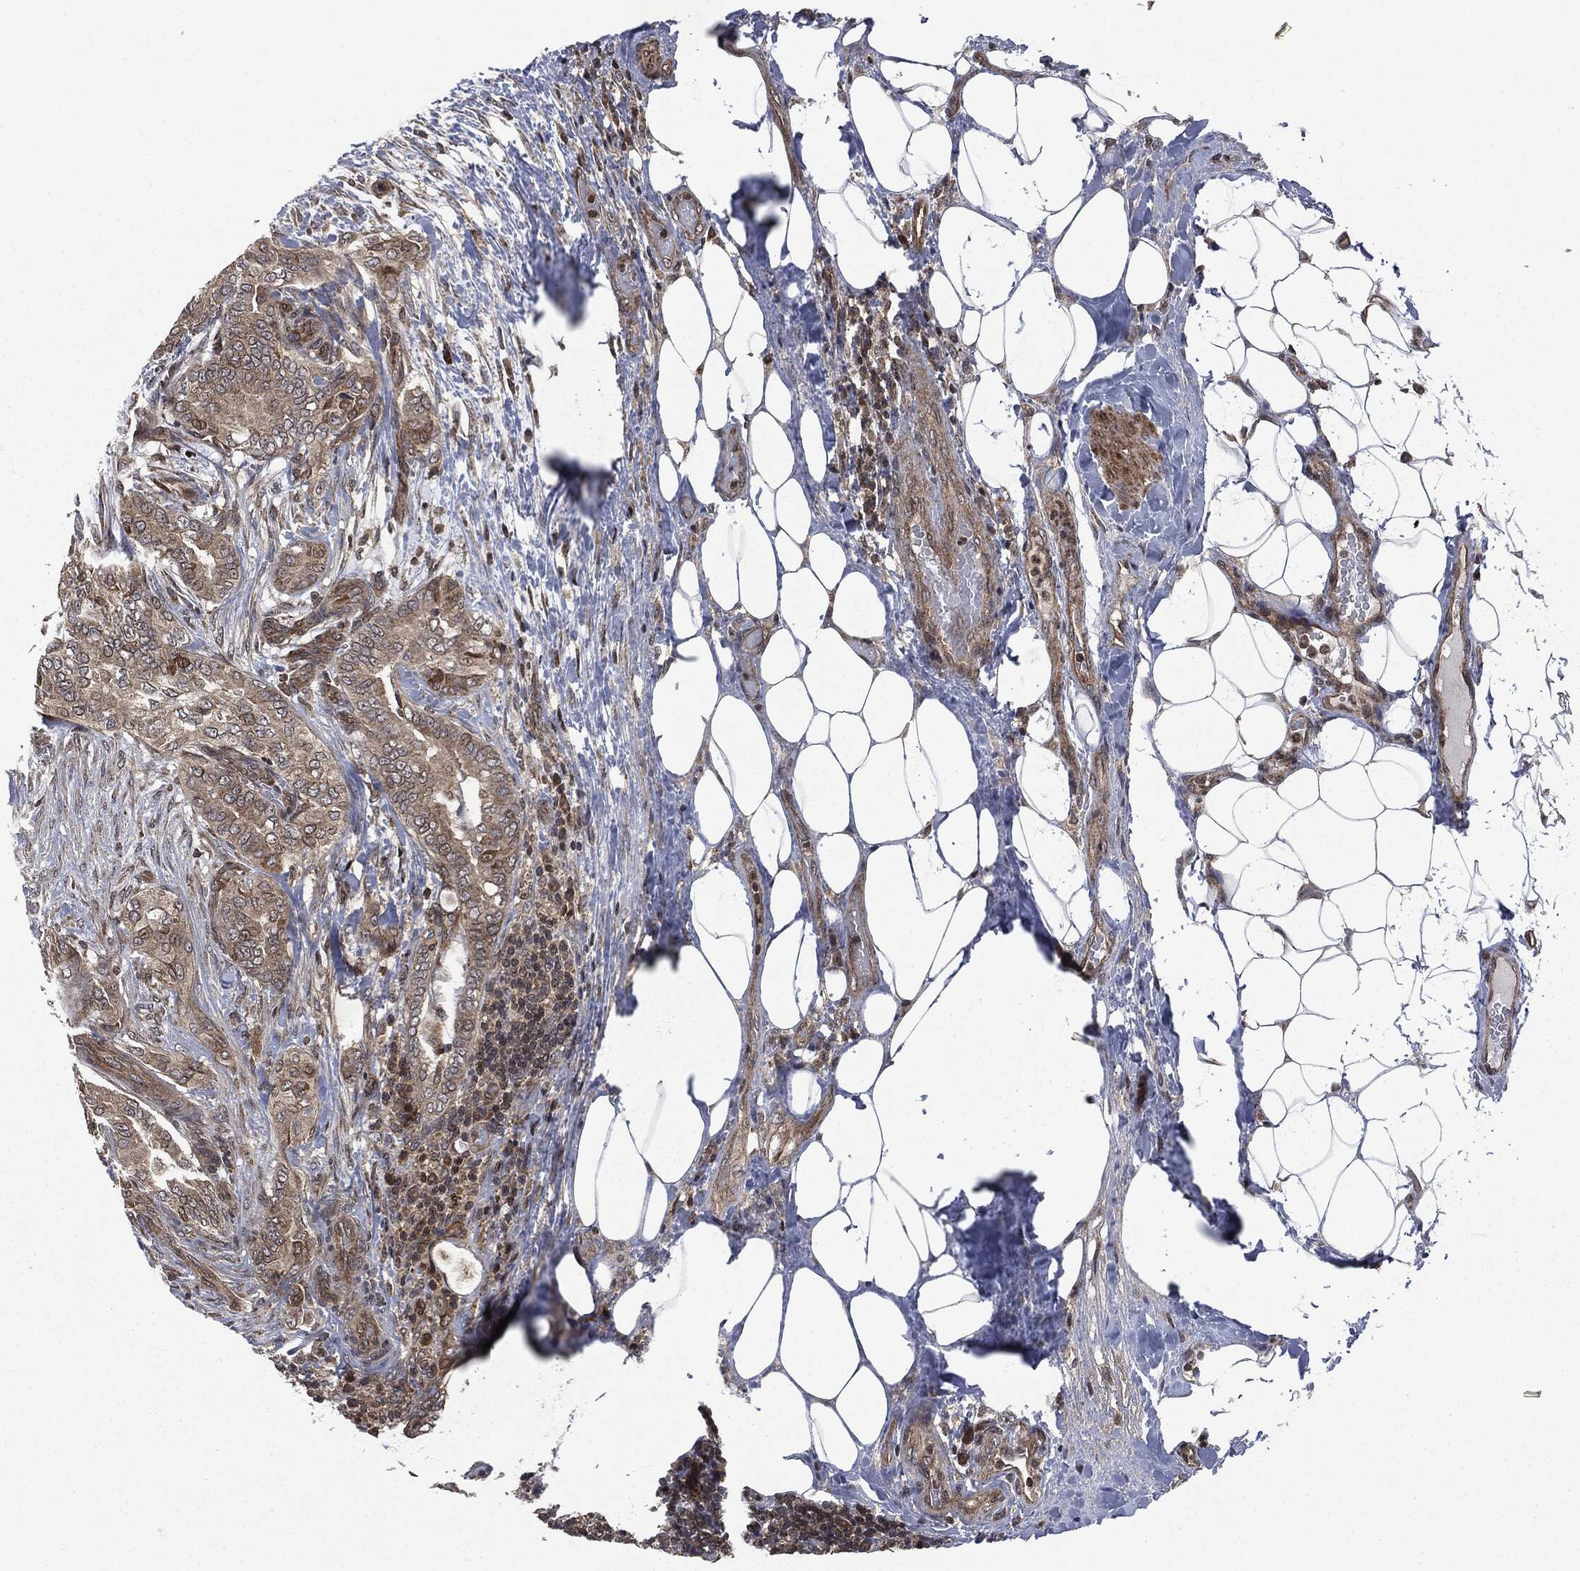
{"staining": {"intensity": "weak", "quantity": ">75%", "location": "cytoplasmic/membranous"}, "tissue": "thyroid cancer", "cell_type": "Tumor cells", "image_type": "cancer", "snomed": [{"axis": "morphology", "description": "Papillary adenocarcinoma, NOS"}, {"axis": "topography", "description": "Thyroid gland"}], "caption": "Immunohistochemistry (IHC) micrograph of thyroid papillary adenocarcinoma stained for a protein (brown), which reveals low levels of weak cytoplasmic/membranous positivity in approximately >75% of tumor cells.", "gene": "HRAS", "patient": {"sex": "male", "age": 61}}